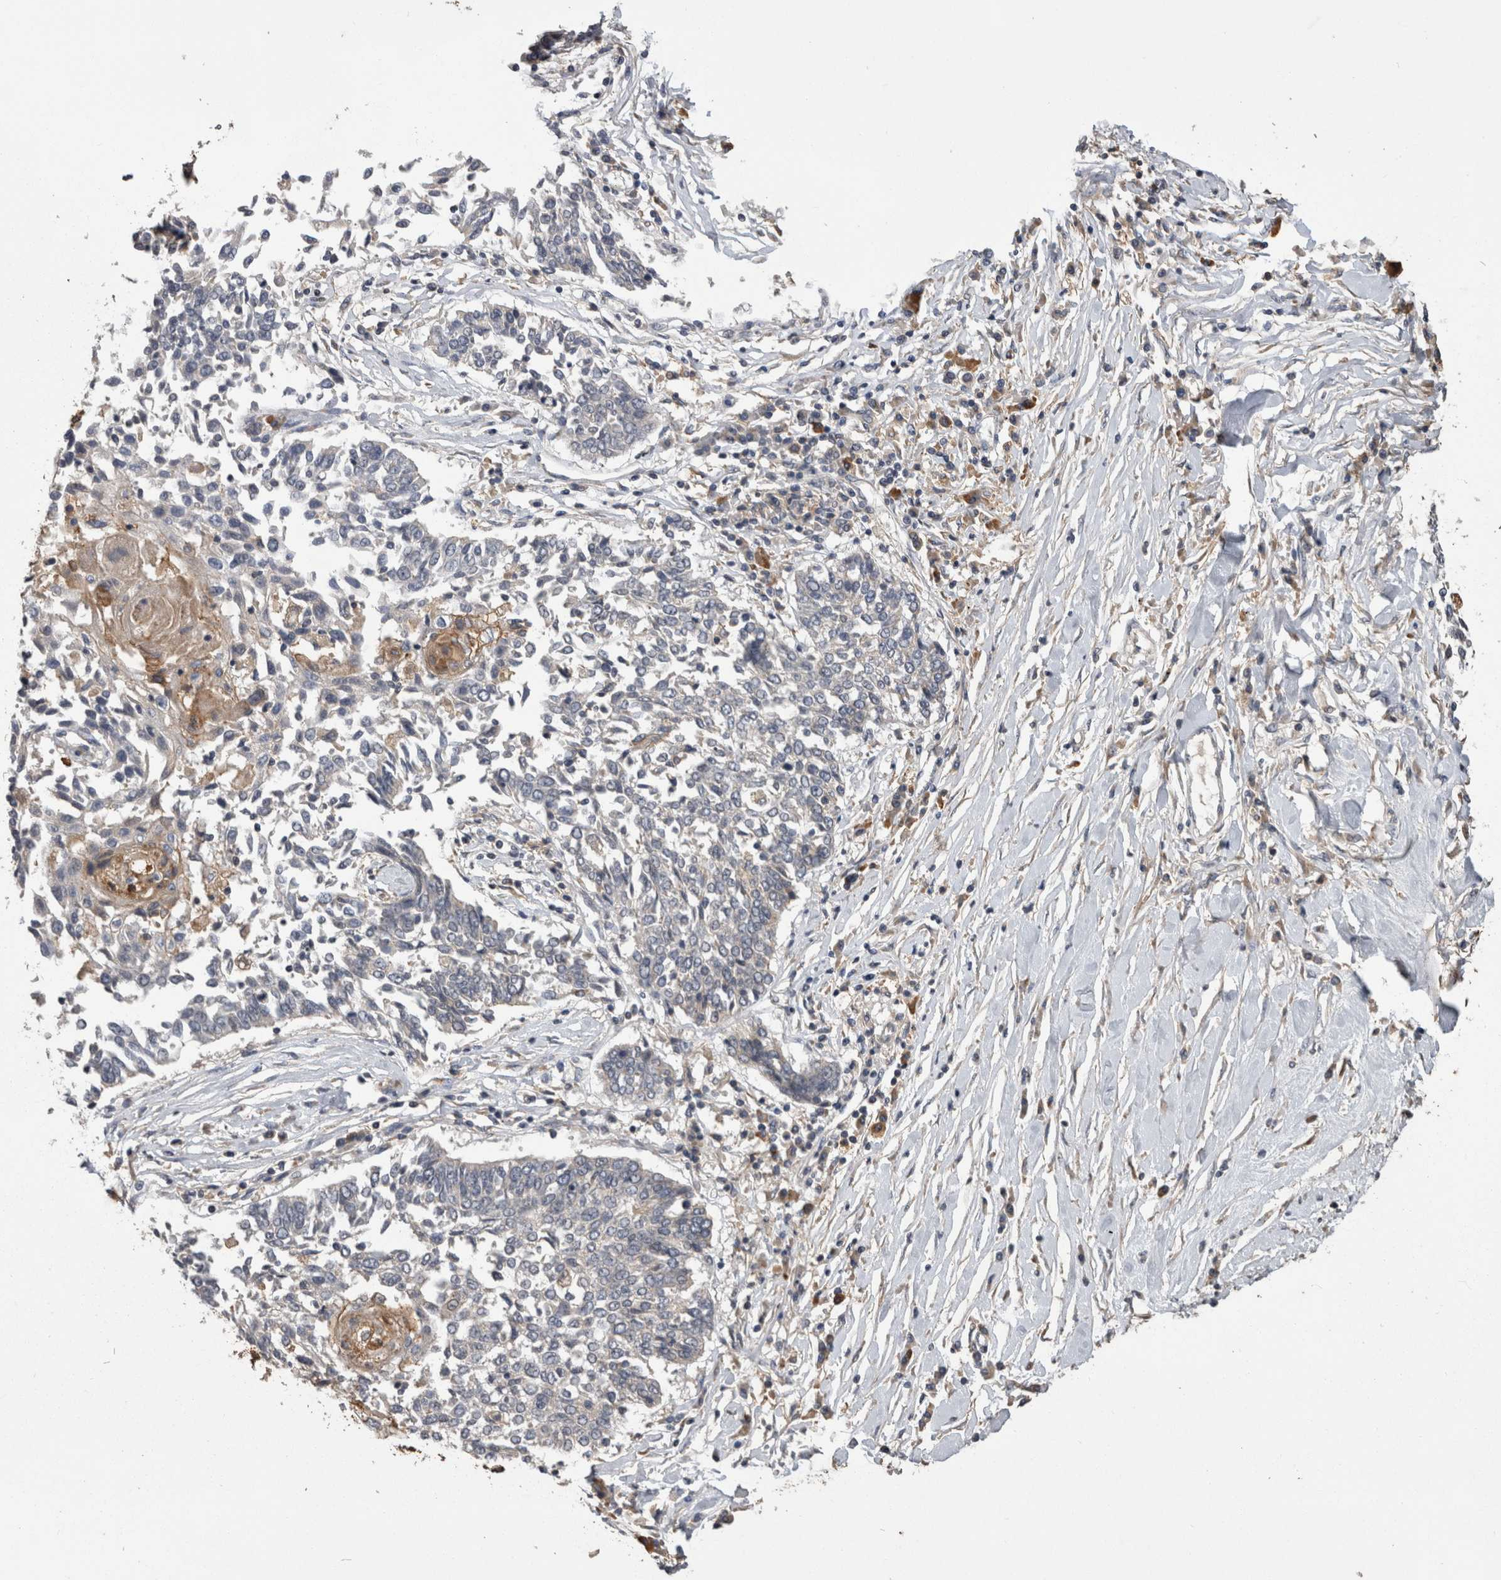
{"staining": {"intensity": "negative", "quantity": "none", "location": "none"}, "tissue": "lung cancer", "cell_type": "Tumor cells", "image_type": "cancer", "snomed": [{"axis": "morphology", "description": "Normal tissue, NOS"}, {"axis": "morphology", "description": "Squamous cell carcinoma, NOS"}, {"axis": "topography", "description": "Cartilage tissue"}, {"axis": "topography", "description": "Bronchus"}, {"axis": "topography", "description": "Lung"}, {"axis": "topography", "description": "Peripheral nerve tissue"}], "caption": "Photomicrograph shows no protein expression in tumor cells of lung cancer tissue.", "gene": "ANXA13", "patient": {"sex": "female", "age": 49}}